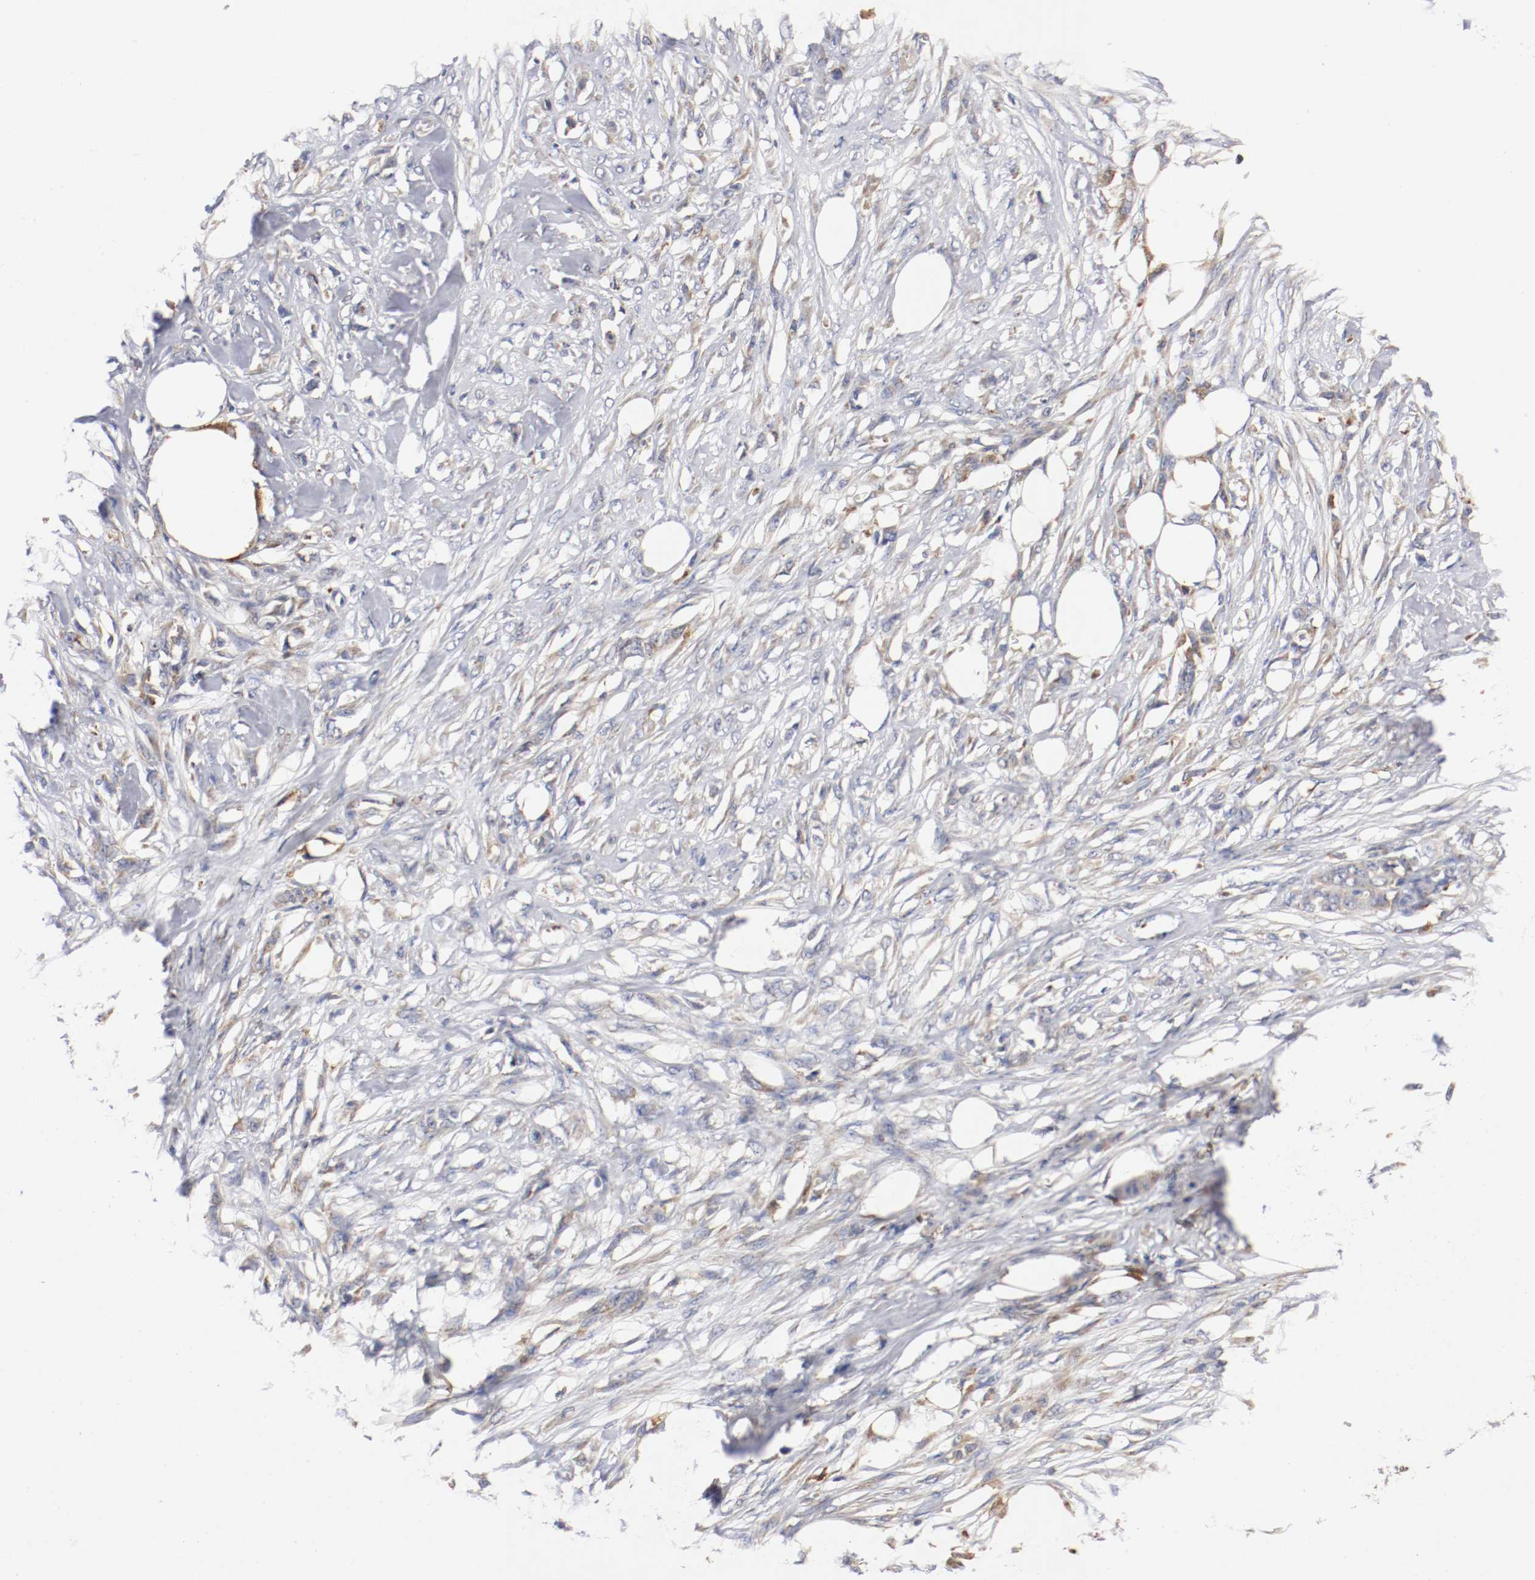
{"staining": {"intensity": "moderate", "quantity": "25%-75%", "location": "cytoplasmic/membranous"}, "tissue": "skin cancer", "cell_type": "Tumor cells", "image_type": "cancer", "snomed": [{"axis": "morphology", "description": "Normal tissue, NOS"}, {"axis": "morphology", "description": "Squamous cell carcinoma, NOS"}, {"axis": "topography", "description": "Skin"}], "caption": "Skin squamous cell carcinoma stained for a protein (brown) reveals moderate cytoplasmic/membranous positive expression in about 25%-75% of tumor cells.", "gene": "TRAF2", "patient": {"sex": "female", "age": 59}}